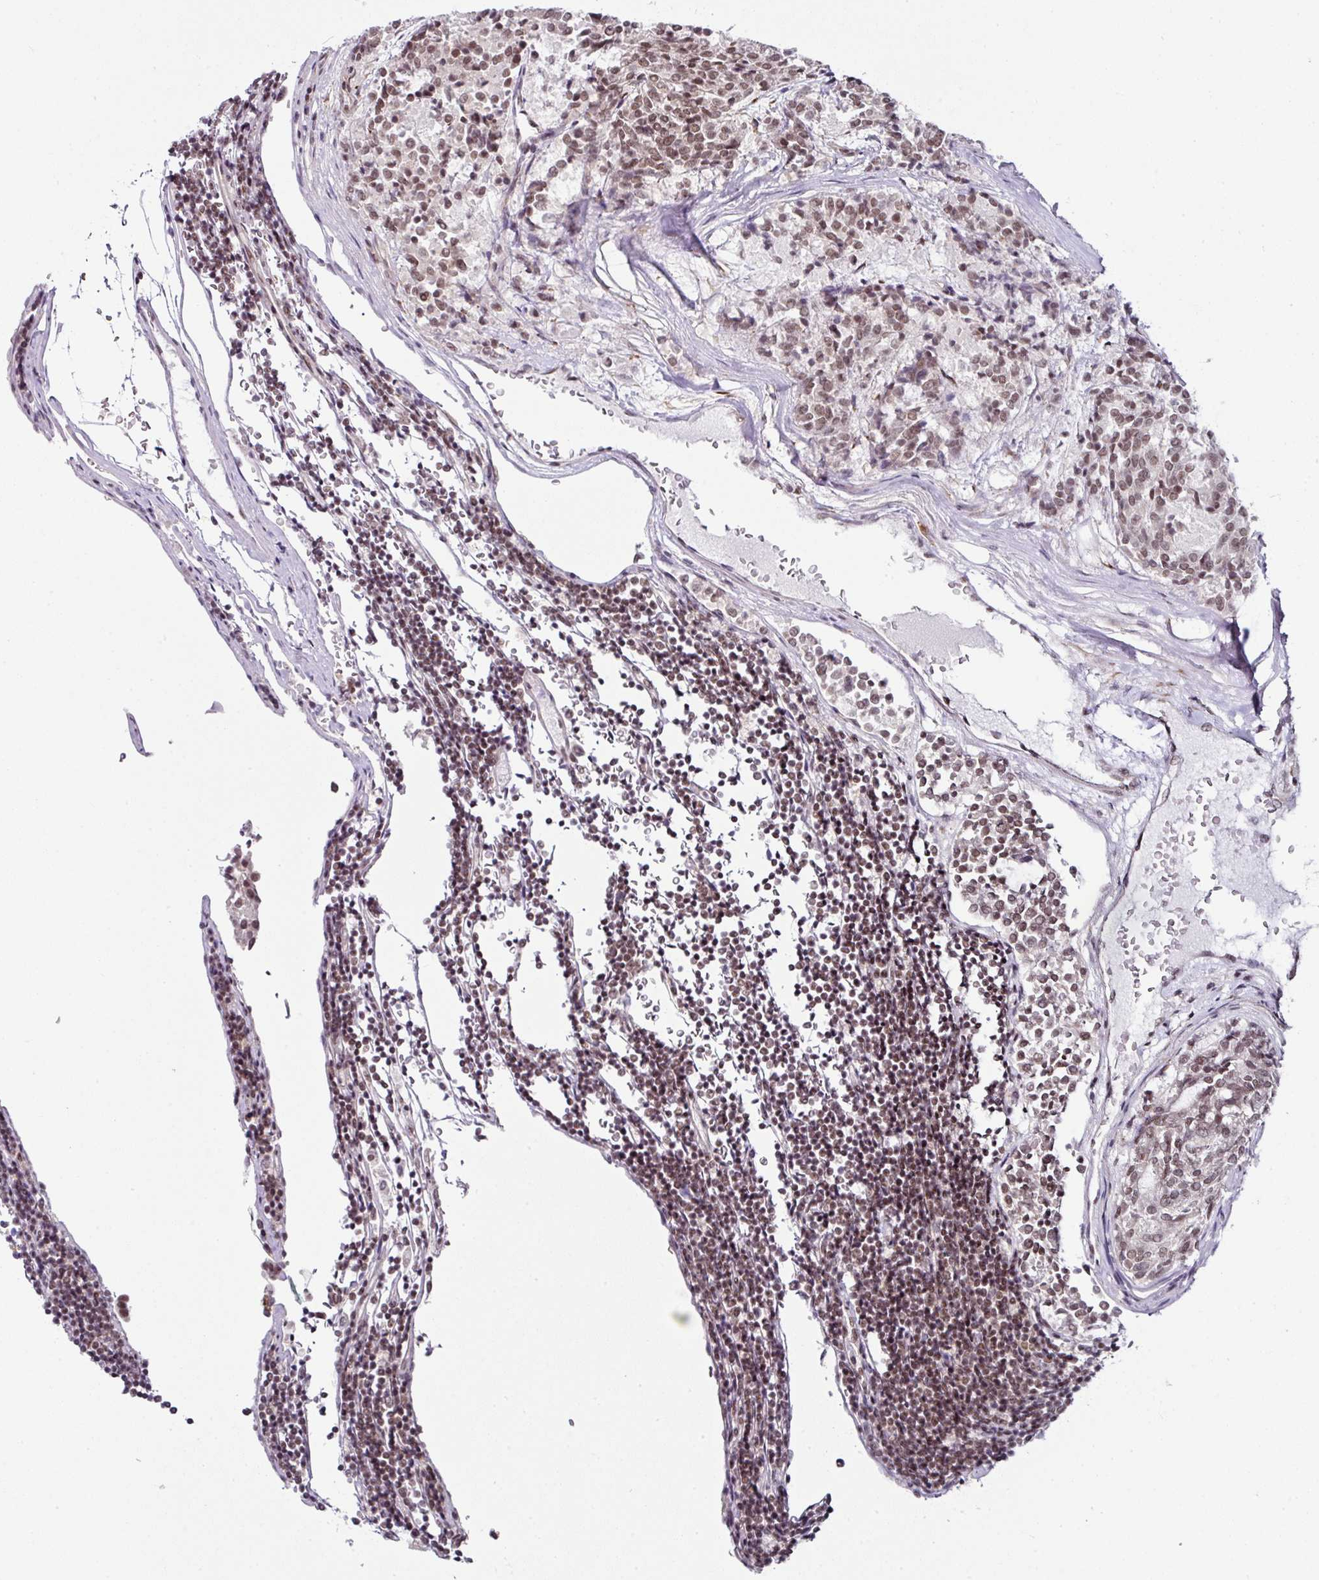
{"staining": {"intensity": "moderate", "quantity": "25%-75%", "location": "nuclear"}, "tissue": "carcinoid", "cell_type": "Tumor cells", "image_type": "cancer", "snomed": [{"axis": "morphology", "description": "Carcinoid, malignant, NOS"}, {"axis": "topography", "description": "Pancreas"}], "caption": "Immunohistochemical staining of human malignant carcinoid displays medium levels of moderate nuclear protein positivity in about 25%-75% of tumor cells.", "gene": "NFYA", "patient": {"sex": "female", "age": 54}}